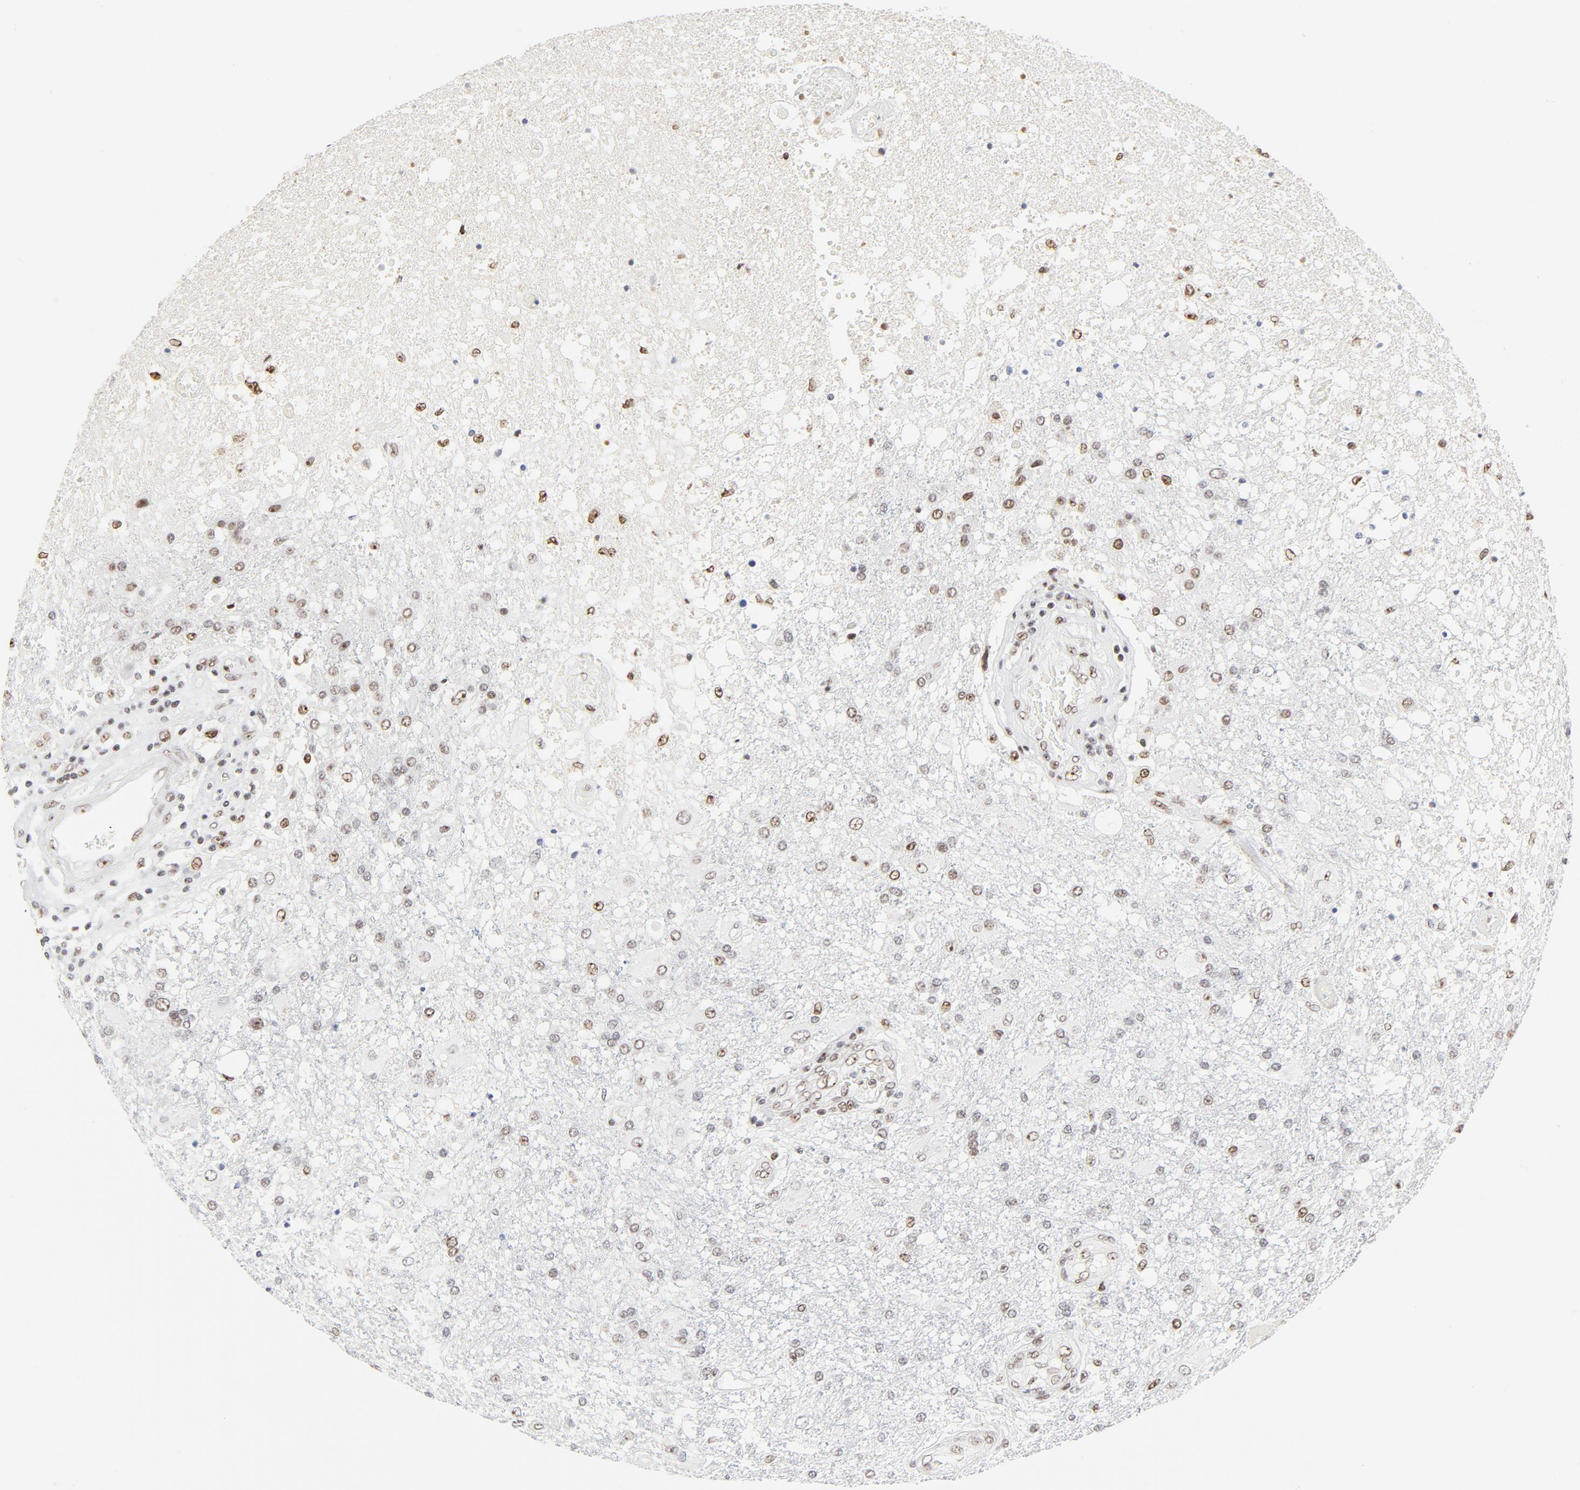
{"staining": {"intensity": "moderate", "quantity": ">75%", "location": "nuclear"}, "tissue": "glioma", "cell_type": "Tumor cells", "image_type": "cancer", "snomed": [{"axis": "morphology", "description": "Glioma, malignant, High grade"}, {"axis": "topography", "description": "Cerebral cortex"}], "caption": "Tumor cells demonstrate medium levels of moderate nuclear expression in about >75% of cells in malignant high-grade glioma.", "gene": "GTF2H1", "patient": {"sex": "male", "age": 79}}